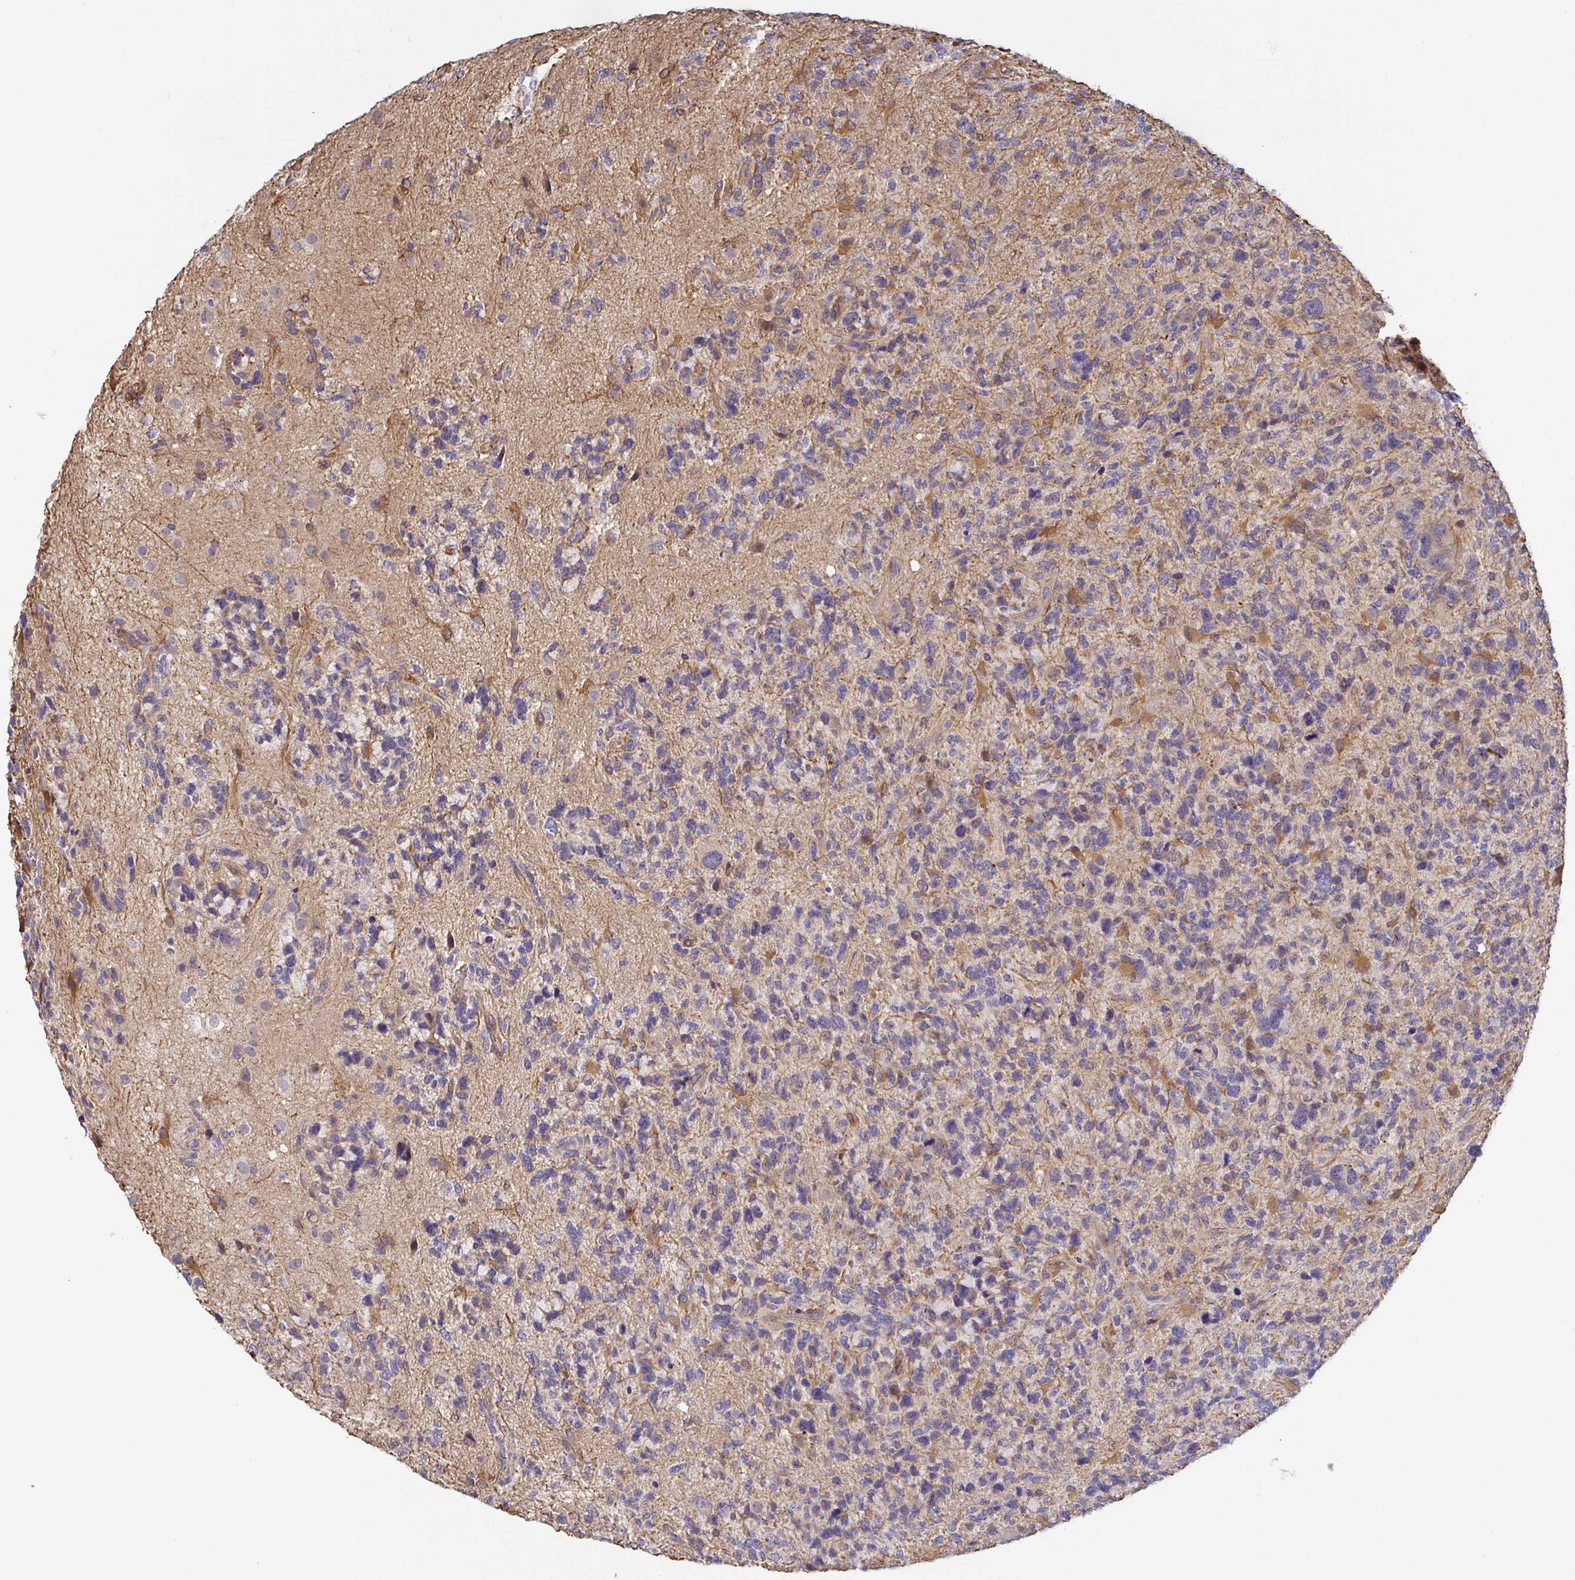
{"staining": {"intensity": "moderate", "quantity": "25%-75%", "location": "cytoplasmic/membranous"}, "tissue": "glioma", "cell_type": "Tumor cells", "image_type": "cancer", "snomed": [{"axis": "morphology", "description": "Glioma, malignant, High grade"}, {"axis": "topography", "description": "Brain"}], "caption": "Immunohistochemical staining of high-grade glioma (malignant) displays medium levels of moderate cytoplasmic/membranous protein staining in about 25%-75% of tumor cells.", "gene": "BCL2L1", "patient": {"sex": "female", "age": 71}}